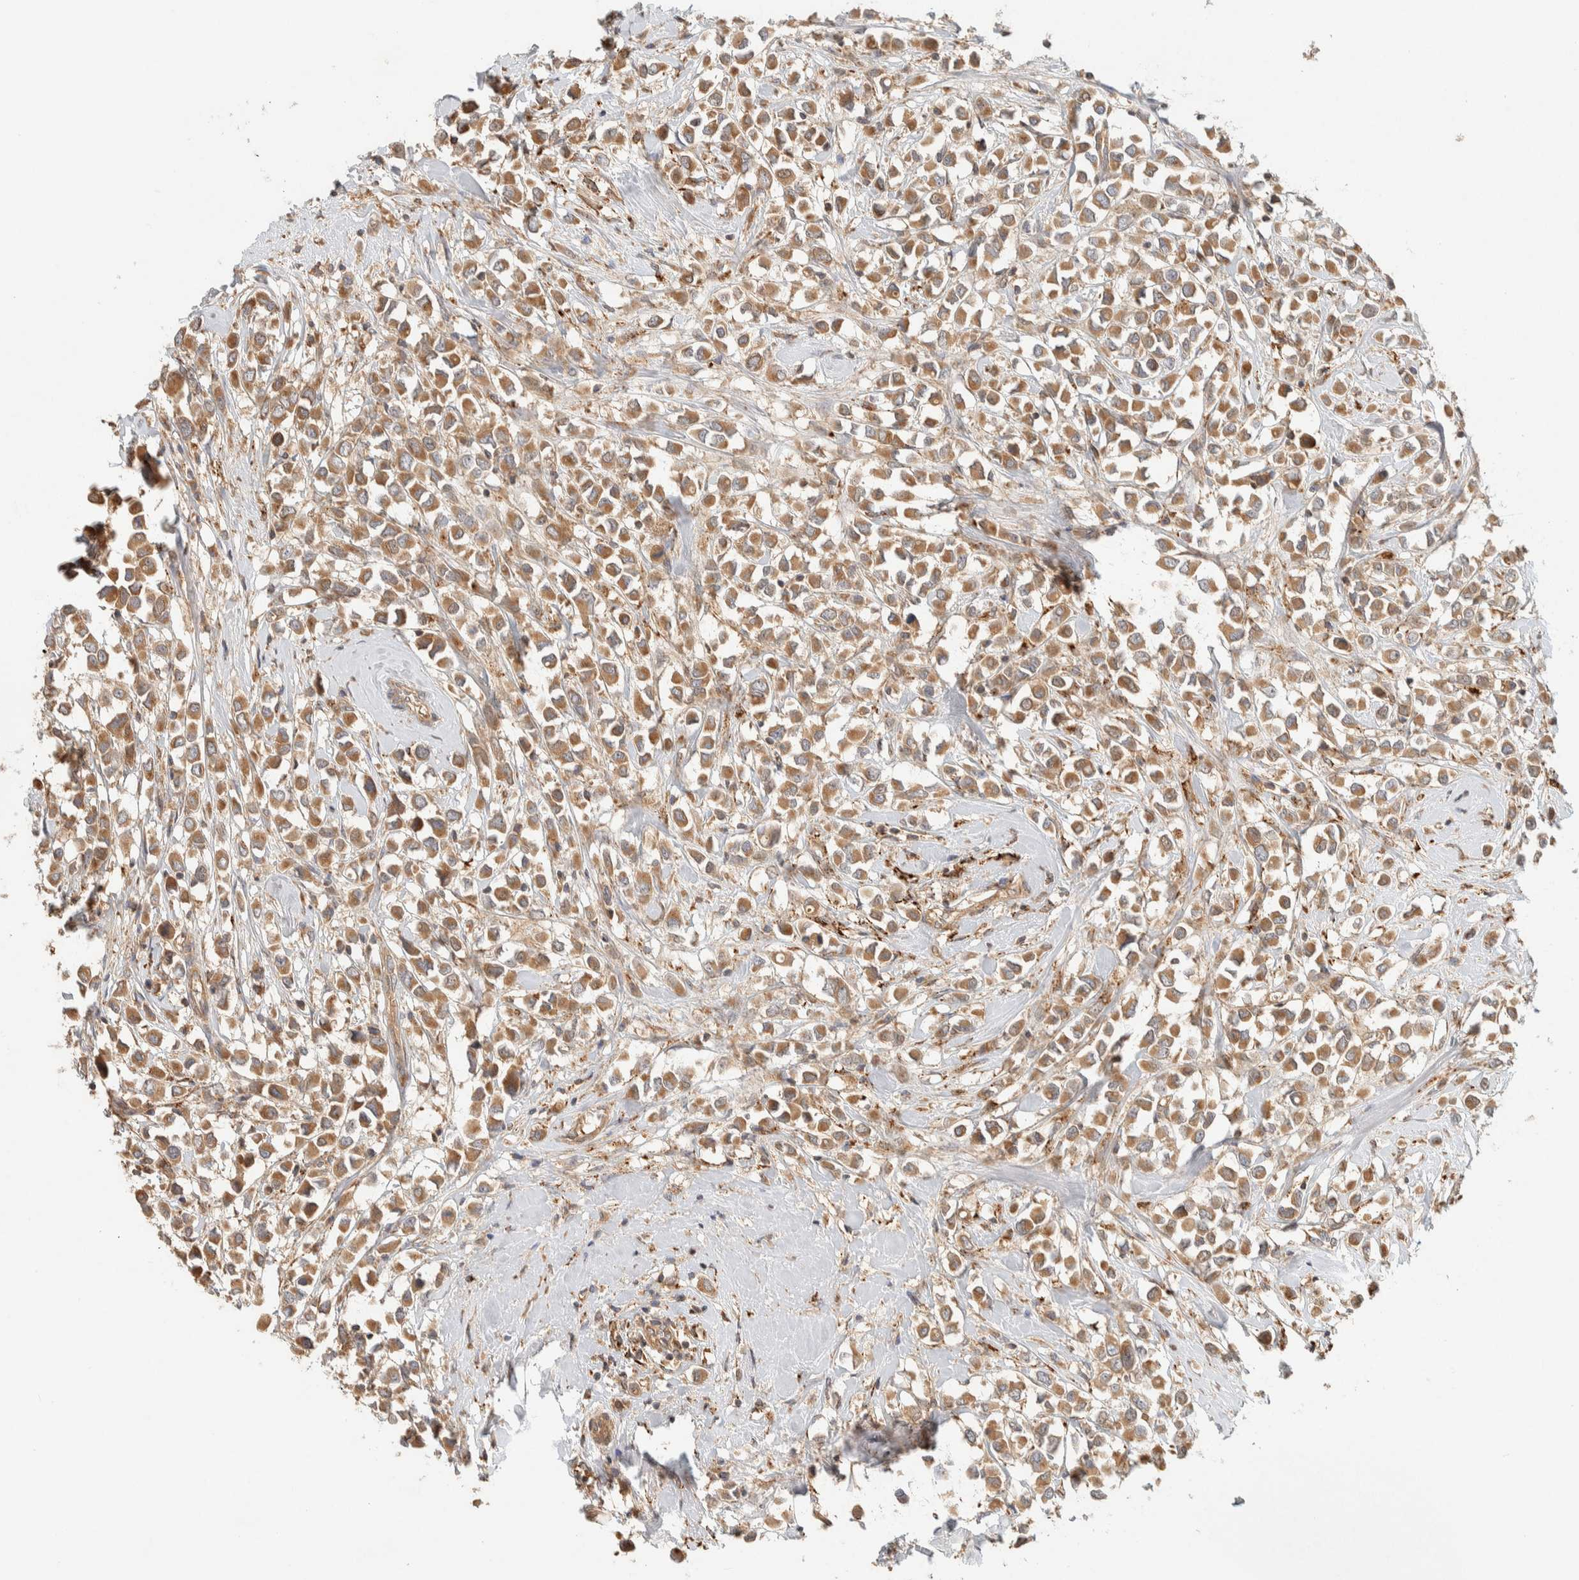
{"staining": {"intensity": "moderate", "quantity": ">75%", "location": "cytoplasmic/membranous"}, "tissue": "breast cancer", "cell_type": "Tumor cells", "image_type": "cancer", "snomed": [{"axis": "morphology", "description": "Duct carcinoma"}, {"axis": "topography", "description": "Breast"}], "caption": "Immunohistochemical staining of breast intraductal carcinoma demonstrates moderate cytoplasmic/membranous protein expression in approximately >75% of tumor cells.", "gene": "FAM167A", "patient": {"sex": "female", "age": 61}}